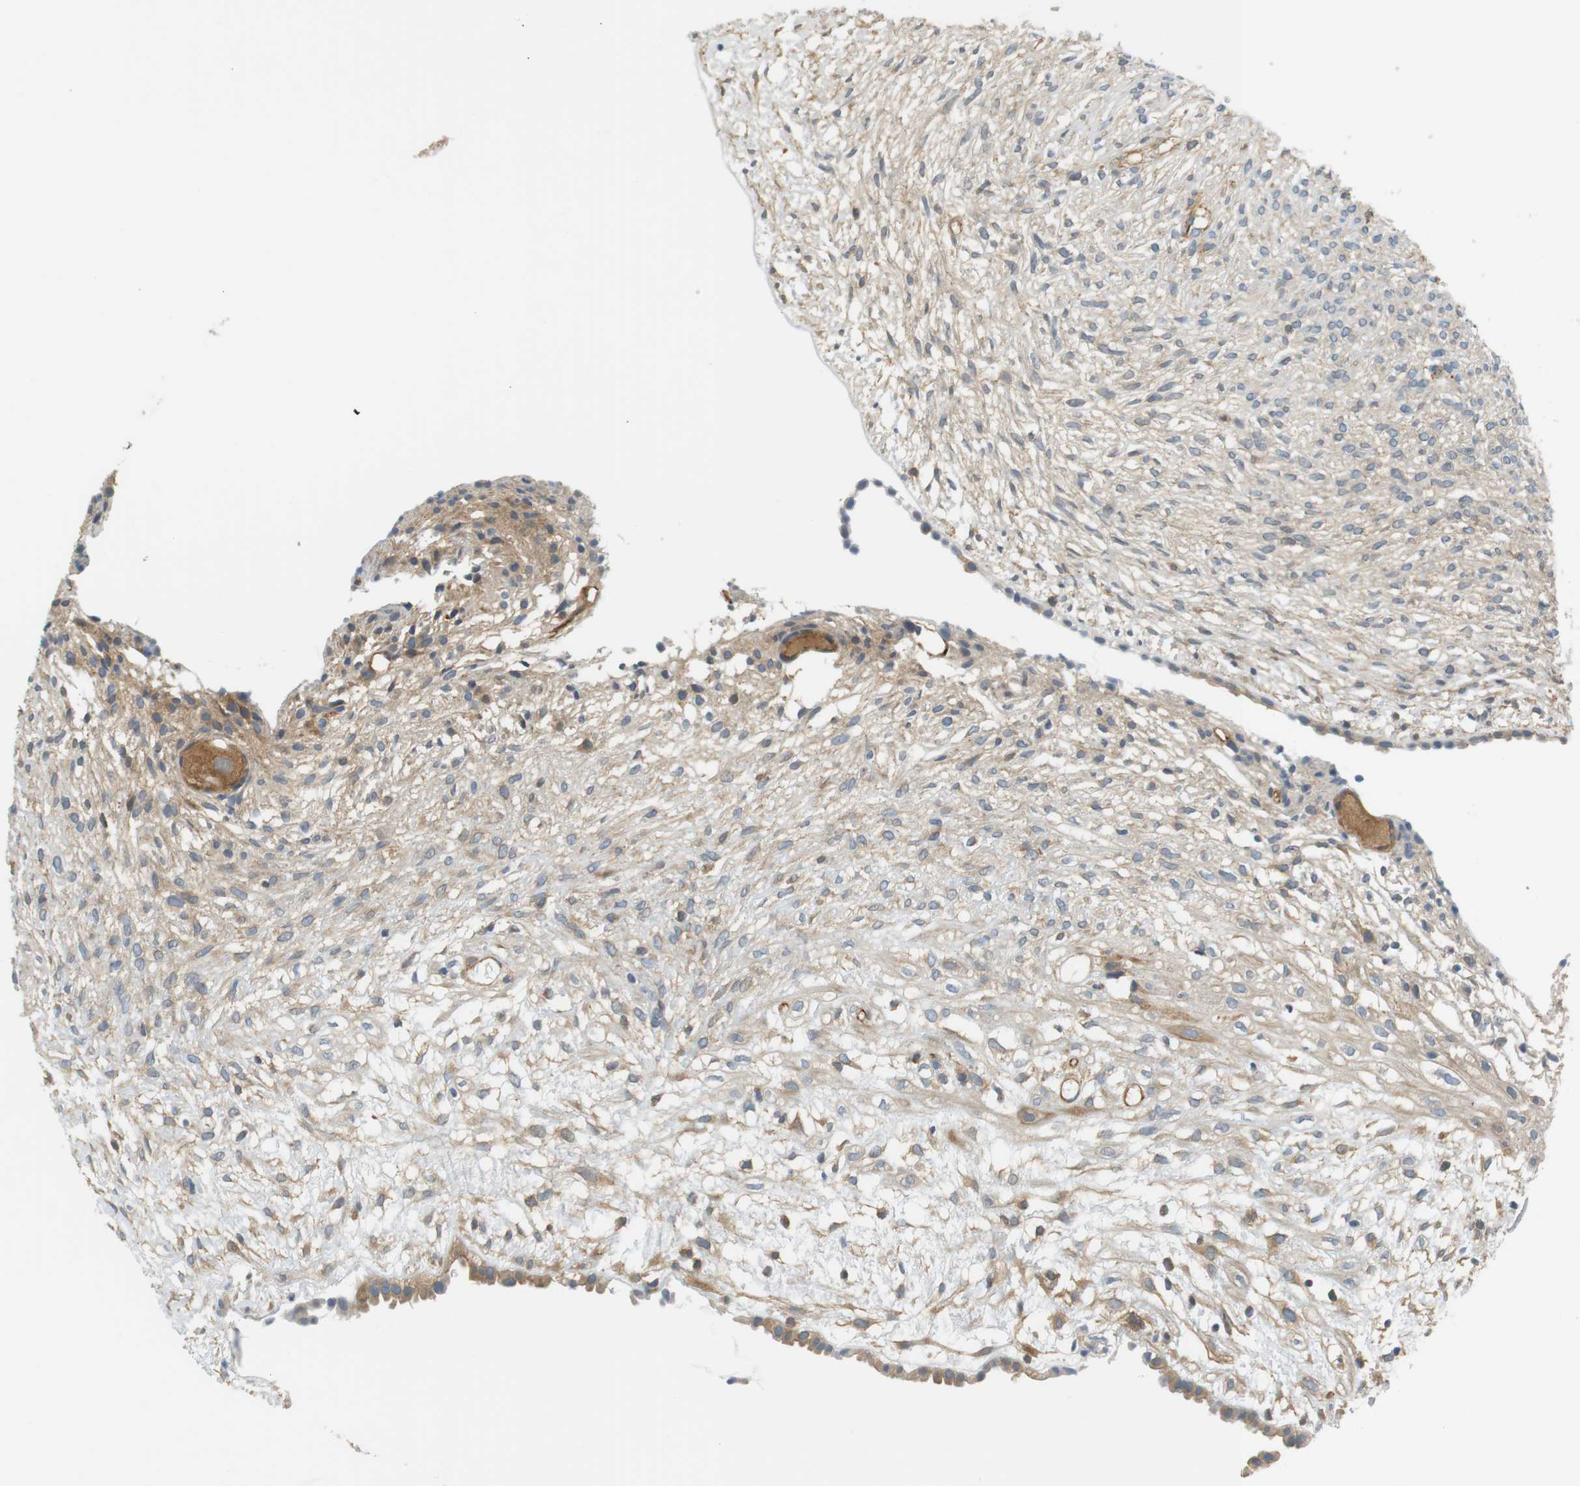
{"staining": {"intensity": "moderate", "quantity": ">75%", "location": "cytoplasmic/membranous"}, "tissue": "ovary", "cell_type": "Follicle cells", "image_type": "normal", "snomed": [{"axis": "morphology", "description": "Normal tissue, NOS"}, {"axis": "morphology", "description": "Cyst, NOS"}, {"axis": "topography", "description": "Ovary"}], "caption": "Unremarkable ovary was stained to show a protein in brown. There is medium levels of moderate cytoplasmic/membranous expression in about >75% of follicle cells.", "gene": "SH3GLB1", "patient": {"sex": "female", "age": 18}}